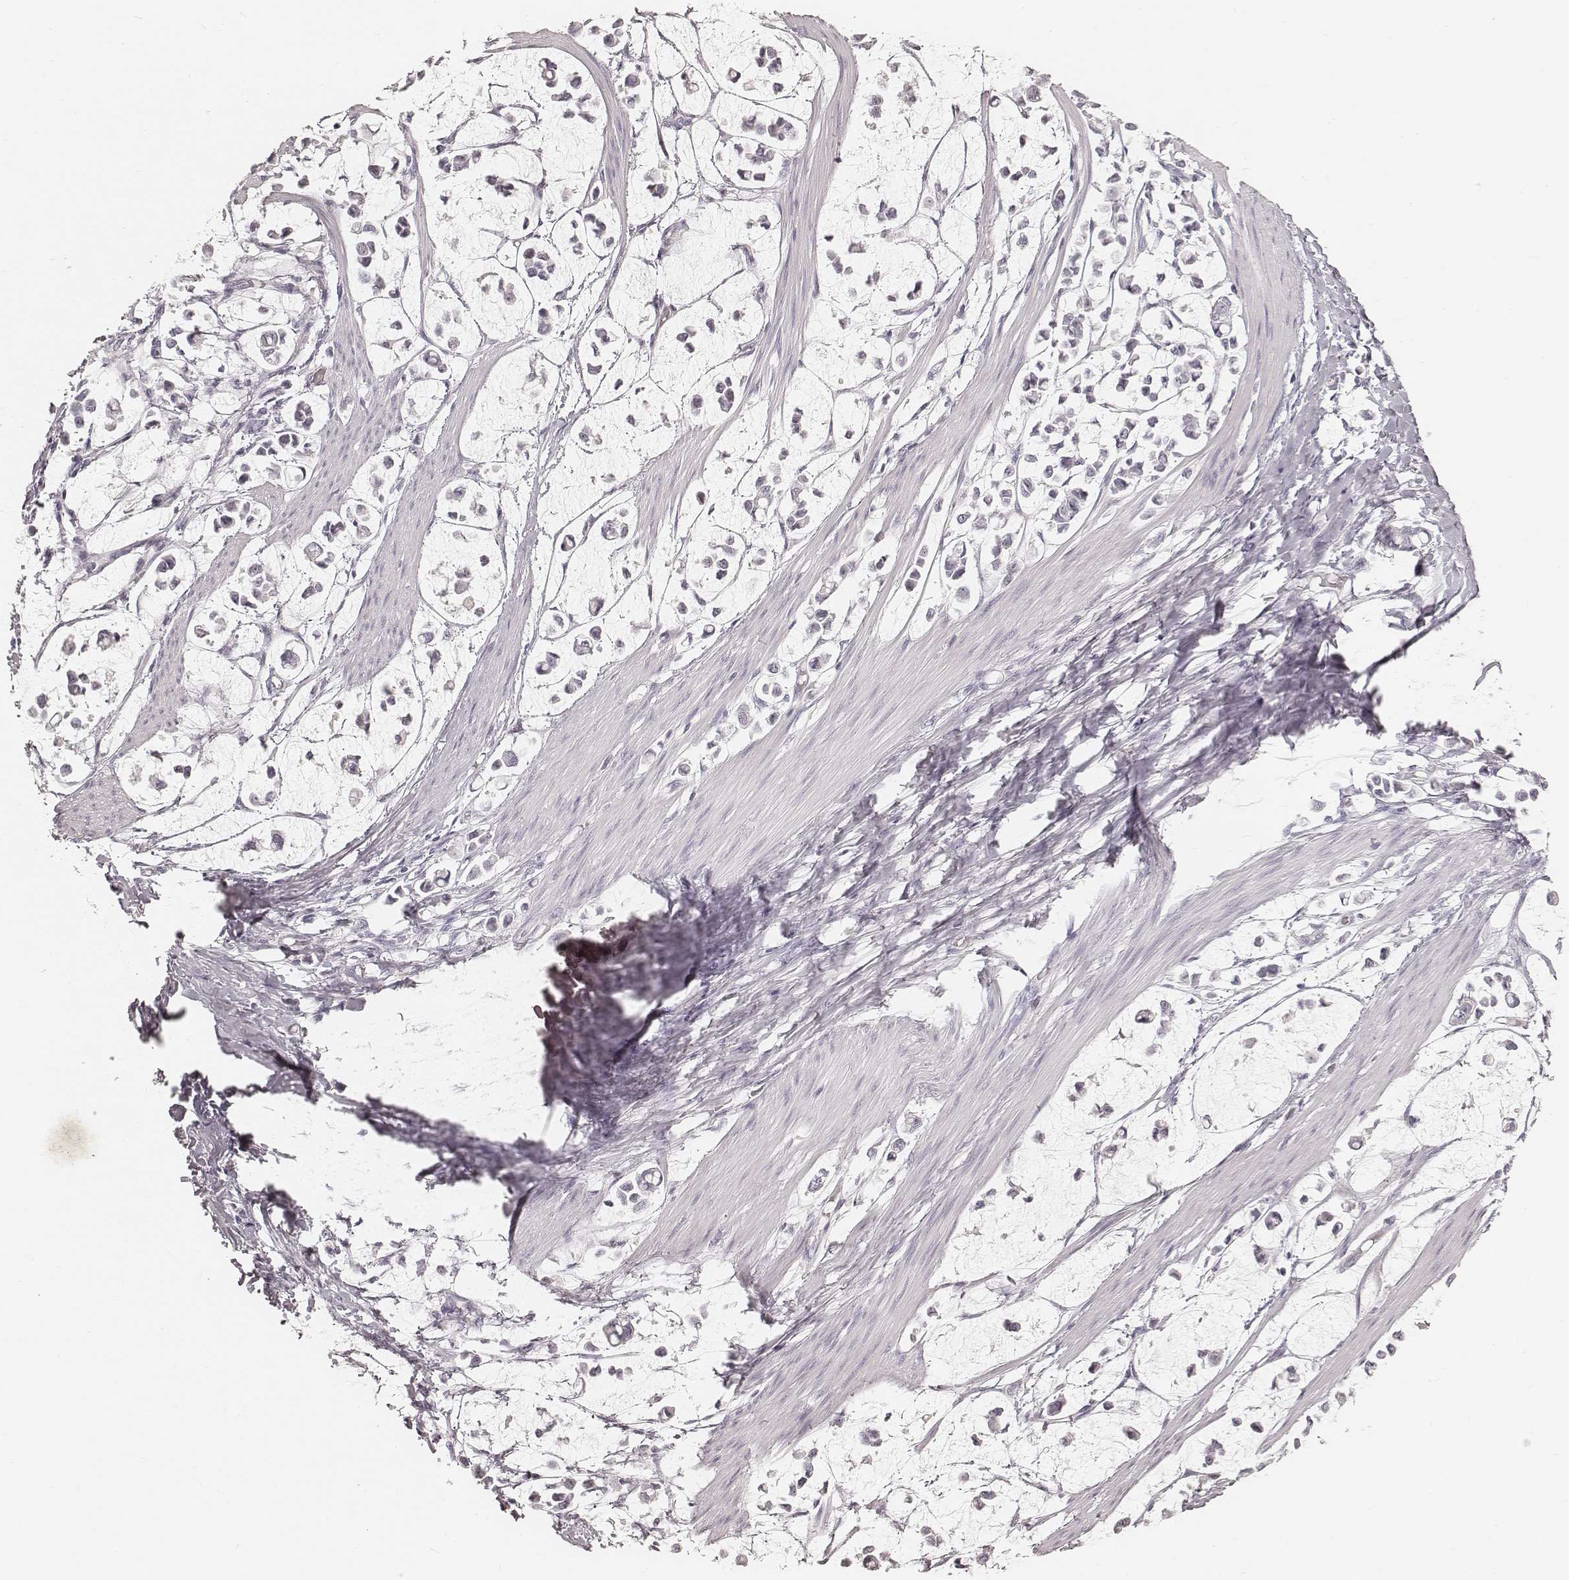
{"staining": {"intensity": "negative", "quantity": "none", "location": "none"}, "tissue": "stomach cancer", "cell_type": "Tumor cells", "image_type": "cancer", "snomed": [{"axis": "morphology", "description": "Adenocarcinoma, NOS"}, {"axis": "topography", "description": "Stomach"}], "caption": "Immunohistochemistry (IHC) of adenocarcinoma (stomach) demonstrates no staining in tumor cells.", "gene": "TEX37", "patient": {"sex": "male", "age": 82}}